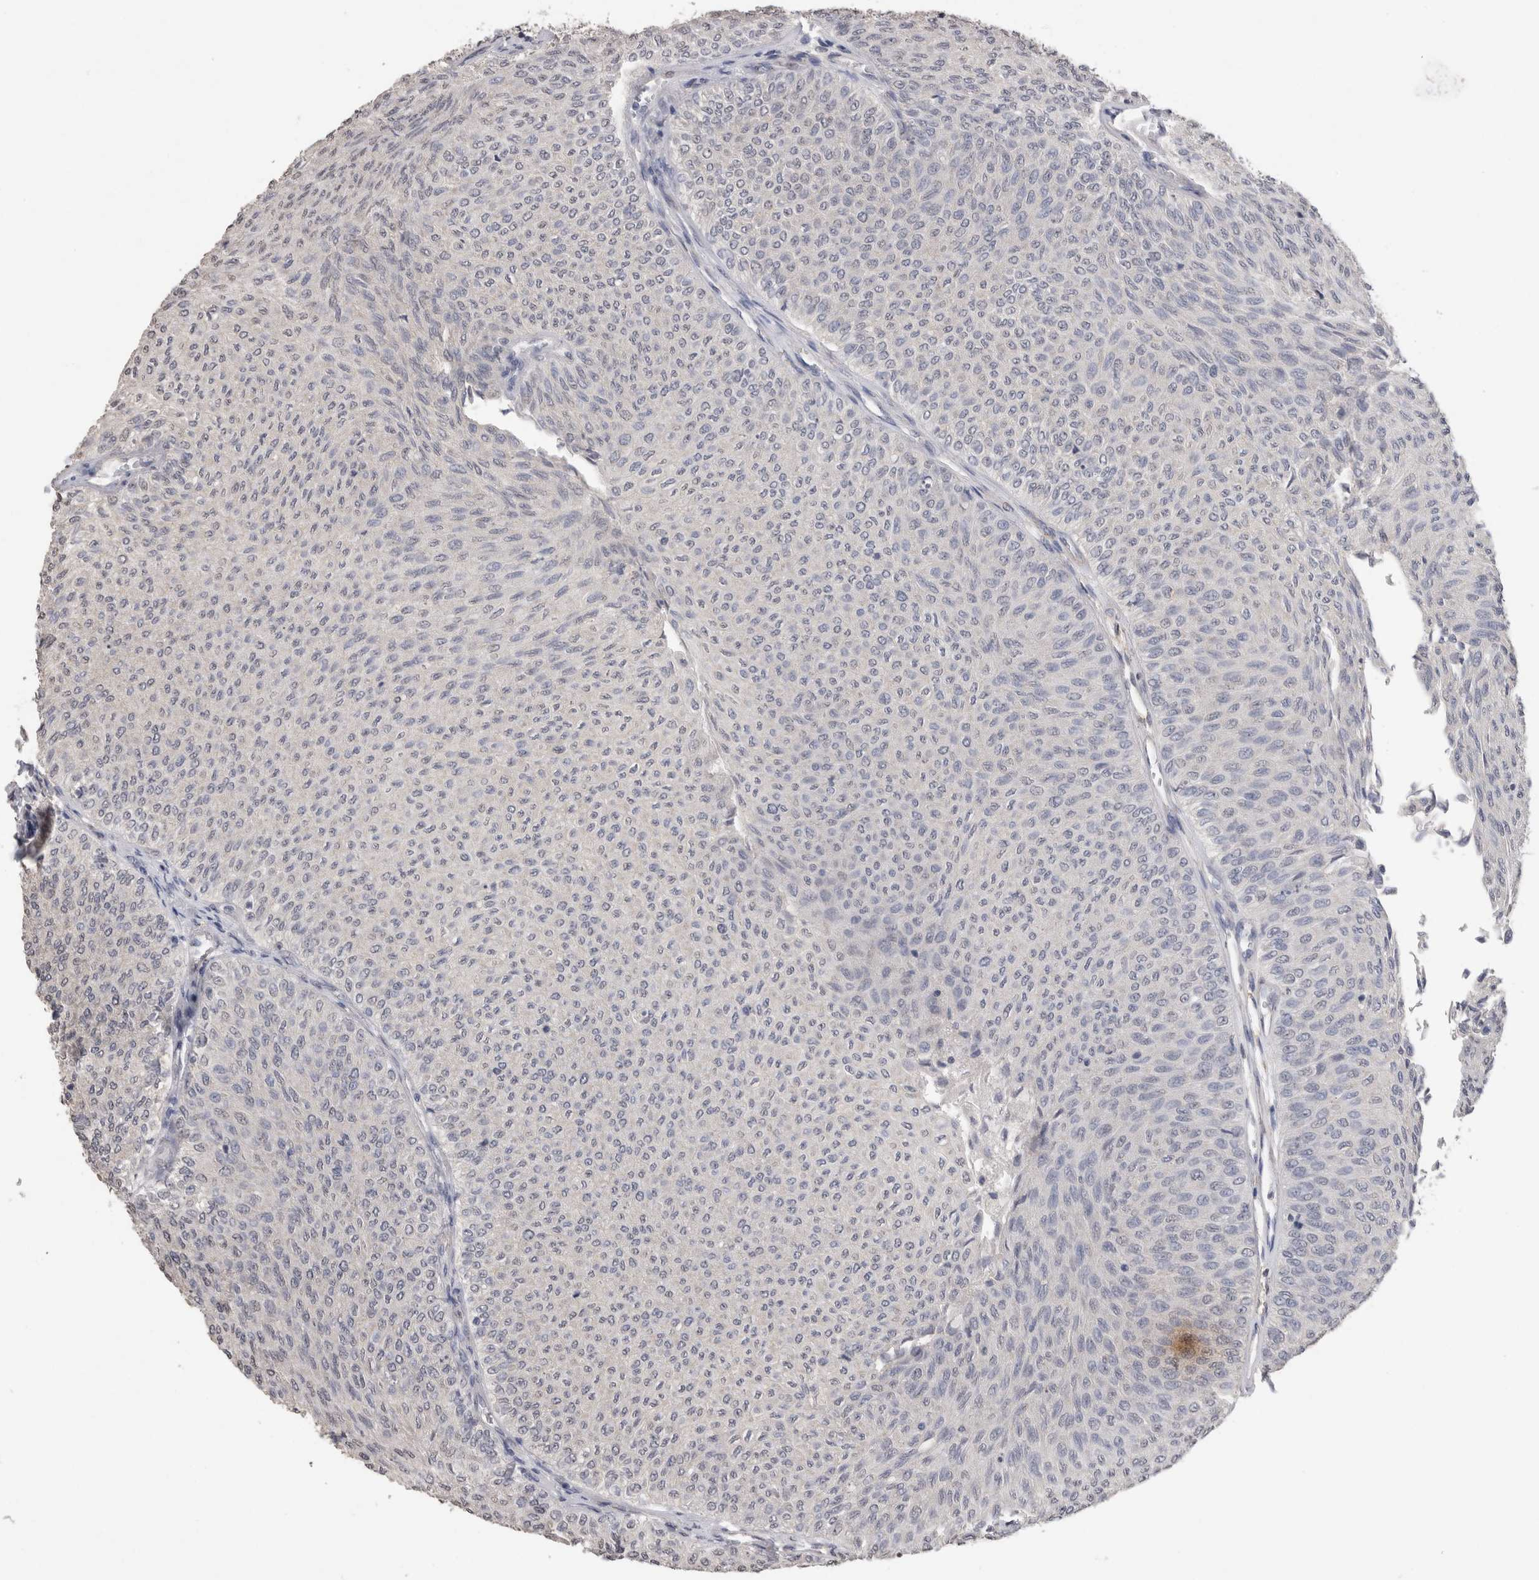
{"staining": {"intensity": "negative", "quantity": "none", "location": "none"}, "tissue": "urothelial cancer", "cell_type": "Tumor cells", "image_type": "cancer", "snomed": [{"axis": "morphology", "description": "Urothelial carcinoma, Low grade"}, {"axis": "topography", "description": "Urinary bladder"}], "caption": "Urothelial cancer stained for a protein using immunohistochemistry (IHC) displays no staining tumor cells.", "gene": "CDH6", "patient": {"sex": "male", "age": 78}}